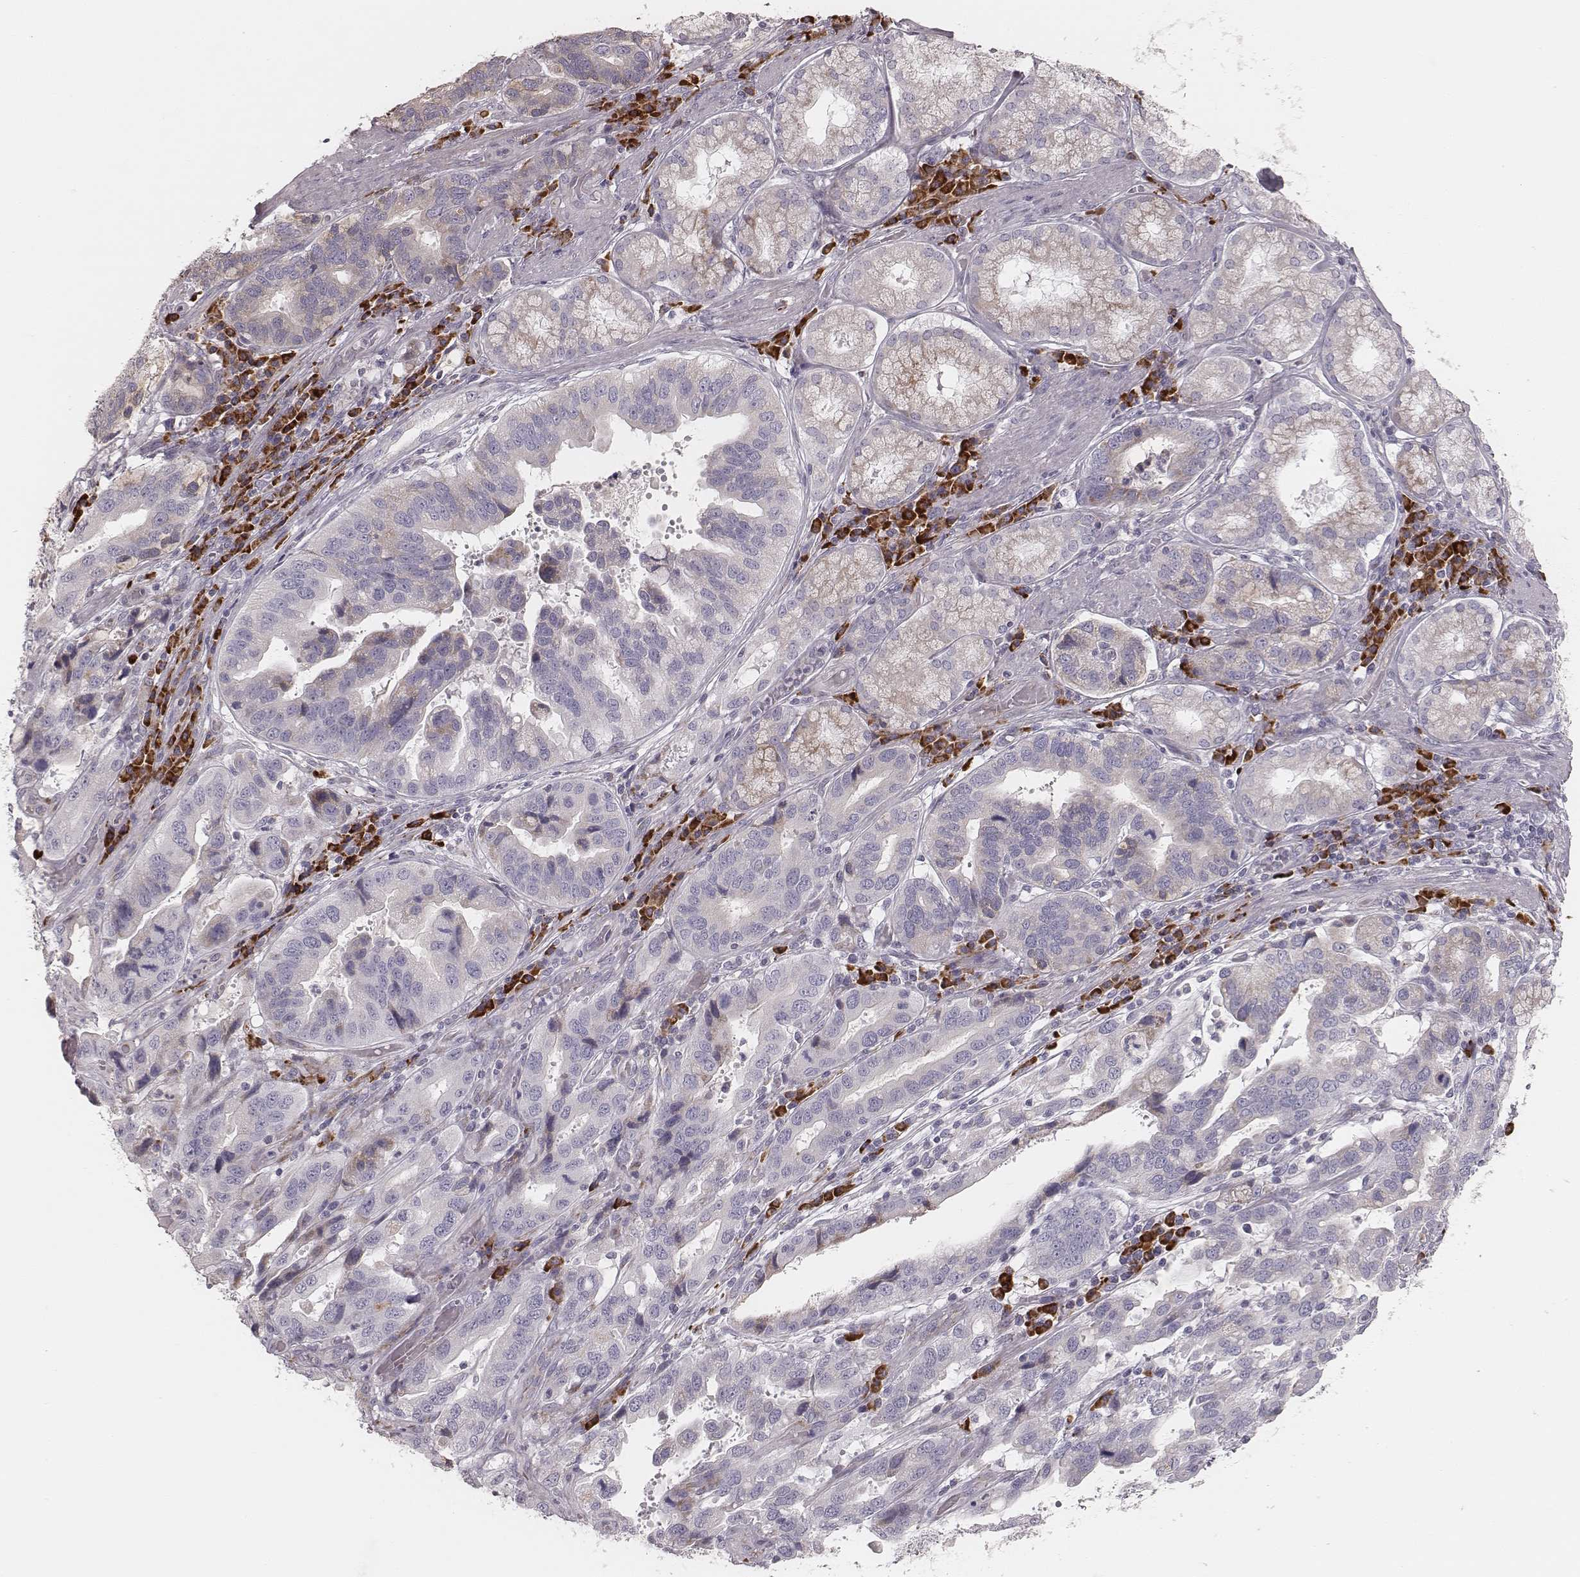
{"staining": {"intensity": "negative", "quantity": "none", "location": "none"}, "tissue": "stomach cancer", "cell_type": "Tumor cells", "image_type": "cancer", "snomed": [{"axis": "morphology", "description": "Adenocarcinoma, NOS"}, {"axis": "topography", "description": "Stomach, lower"}], "caption": "This photomicrograph is of stomach cancer stained with IHC to label a protein in brown with the nuclei are counter-stained blue. There is no positivity in tumor cells. (Brightfield microscopy of DAB immunohistochemistry at high magnification).", "gene": "KIF5C", "patient": {"sex": "female", "age": 76}}